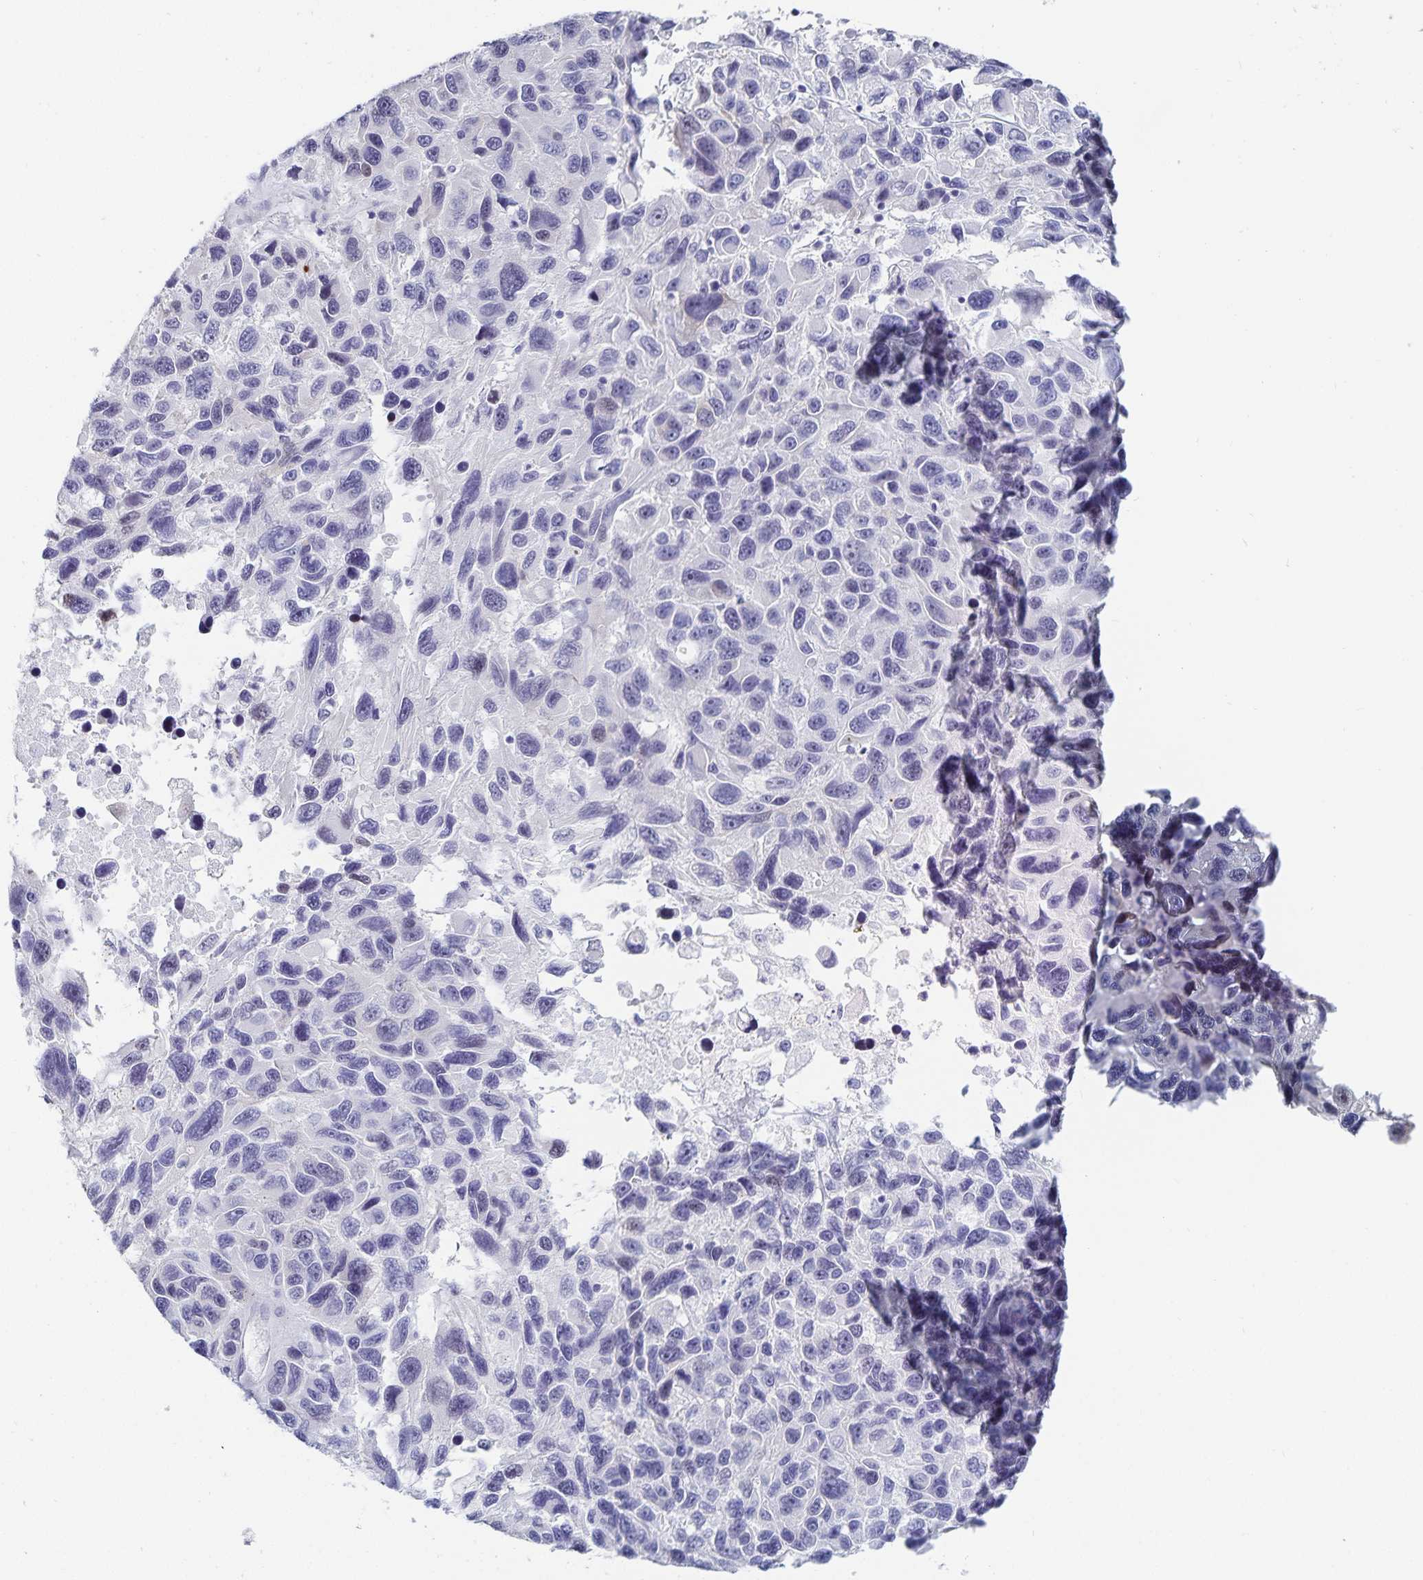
{"staining": {"intensity": "negative", "quantity": "none", "location": "none"}, "tissue": "melanoma", "cell_type": "Tumor cells", "image_type": "cancer", "snomed": [{"axis": "morphology", "description": "Malignant melanoma, NOS"}, {"axis": "topography", "description": "Skin"}], "caption": "Malignant melanoma was stained to show a protein in brown. There is no significant staining in tumor cells.", "gene": "HMGB3", "patient": {"sex": "male", "age": 53}}